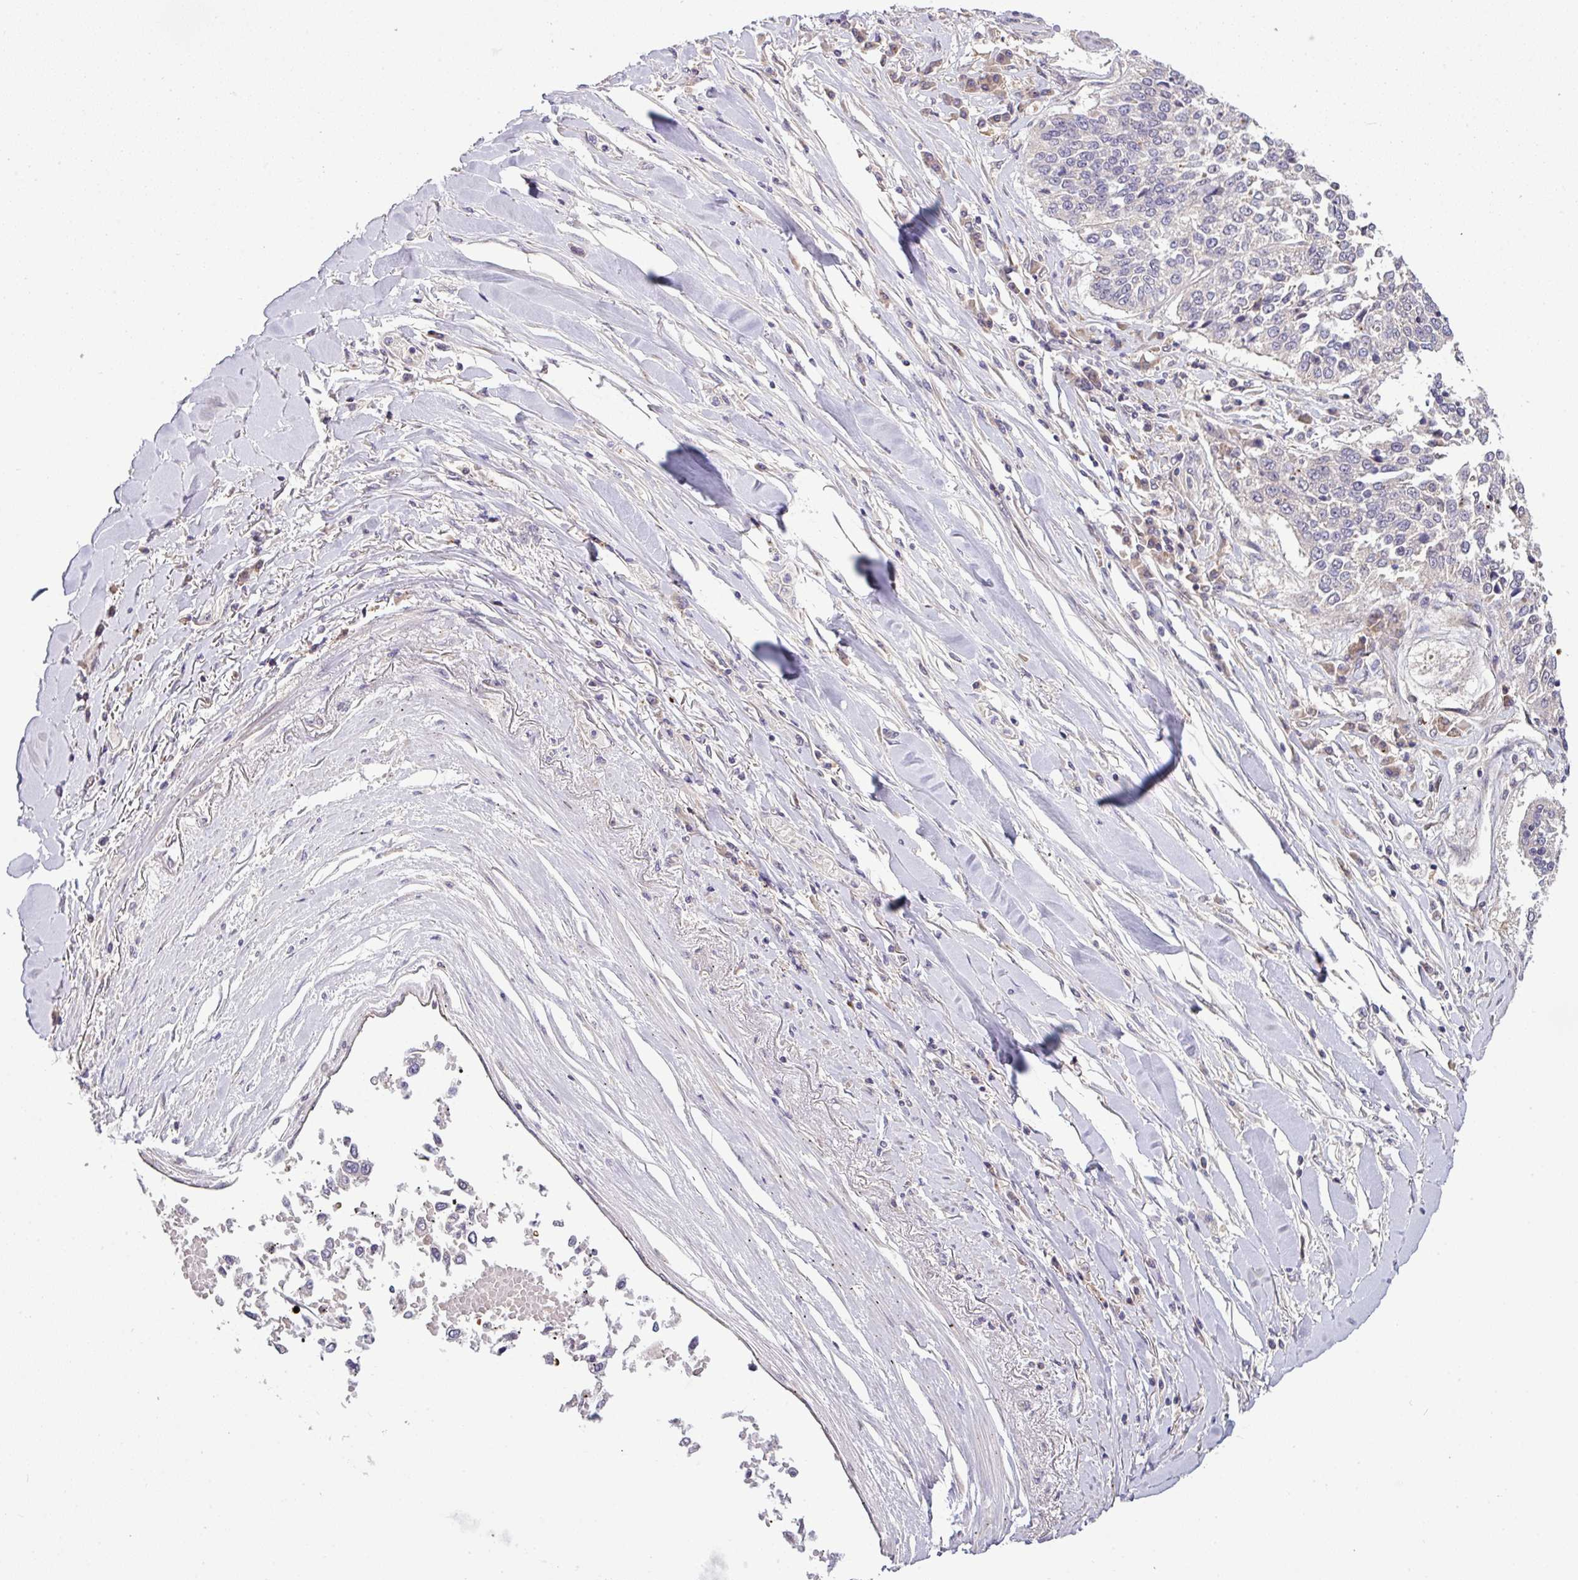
{"staining": {"intensity": "negative", "quantity": "none", "location": "none"}, "tissue": "lung cancer", "cell_type": "Tumor cells", "image_type": "cancer", "snomed": [{"axis": "morphology", "description": "Normal tissue, NOS"}, {"axis": "morphology", "description": "Squamous cell carcinoma, NOS"}, {"axis": "topography", "description": "Cartilage tissue"}, {"axis": "topography", "description": "Lung"}, {"axis": "topography", "description": "Peripheral nerve tissue"}], "caption": "This is an immunohistochemistry (IHC) image of human lung cancer (squamous cell carcinoma). There is no positivity in tumor cells.", "gene": "SLAMF6", "patient": {"sex": "female", "age": 49}}